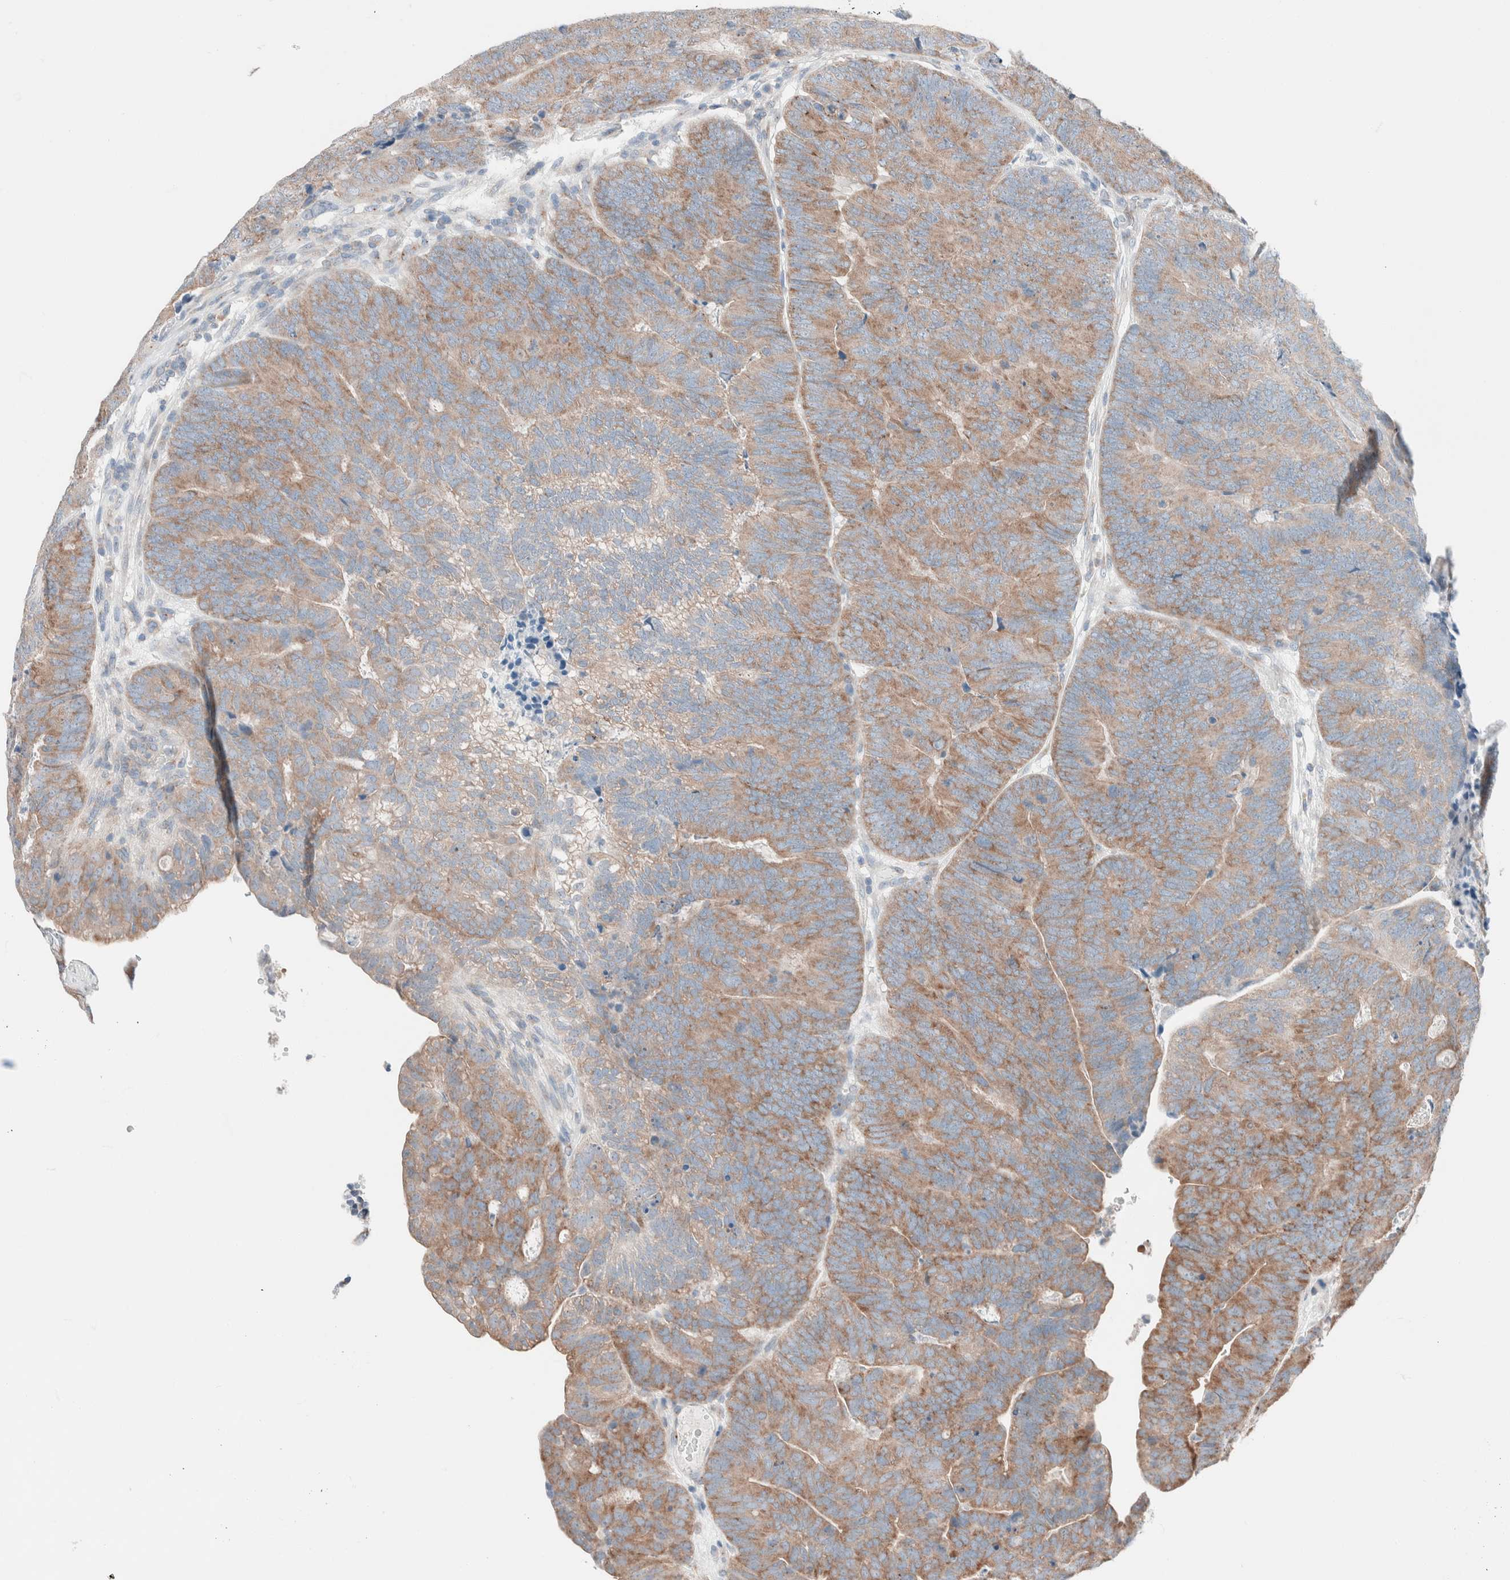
{"staining": {"intensity": "moderate", "quantity": ">75%", "location": "cytoplasmic/membranous"}, "tissue": "colorectal cancer", "cell_type": "Tumor cells", "image_type": "cancer", "snomed": [{"axis": "morphology", "description": "Adenocarcinoma, NOS"}, {"axis": "topography", "description": "Colon"}], "caption": "Immunohistochemical staining of colorectal cancer (adenocarcinoma) demonstrates medium levels of moderate cytoplasmic/membranous protein positivity in approximately >75% of tumor cells. (DAB (3,3'-diaminobenzidine) IHC with brightfield microscopy, high magnification).", "gene": "CASC3", "patient": {"sex": "female", "age": 67}}